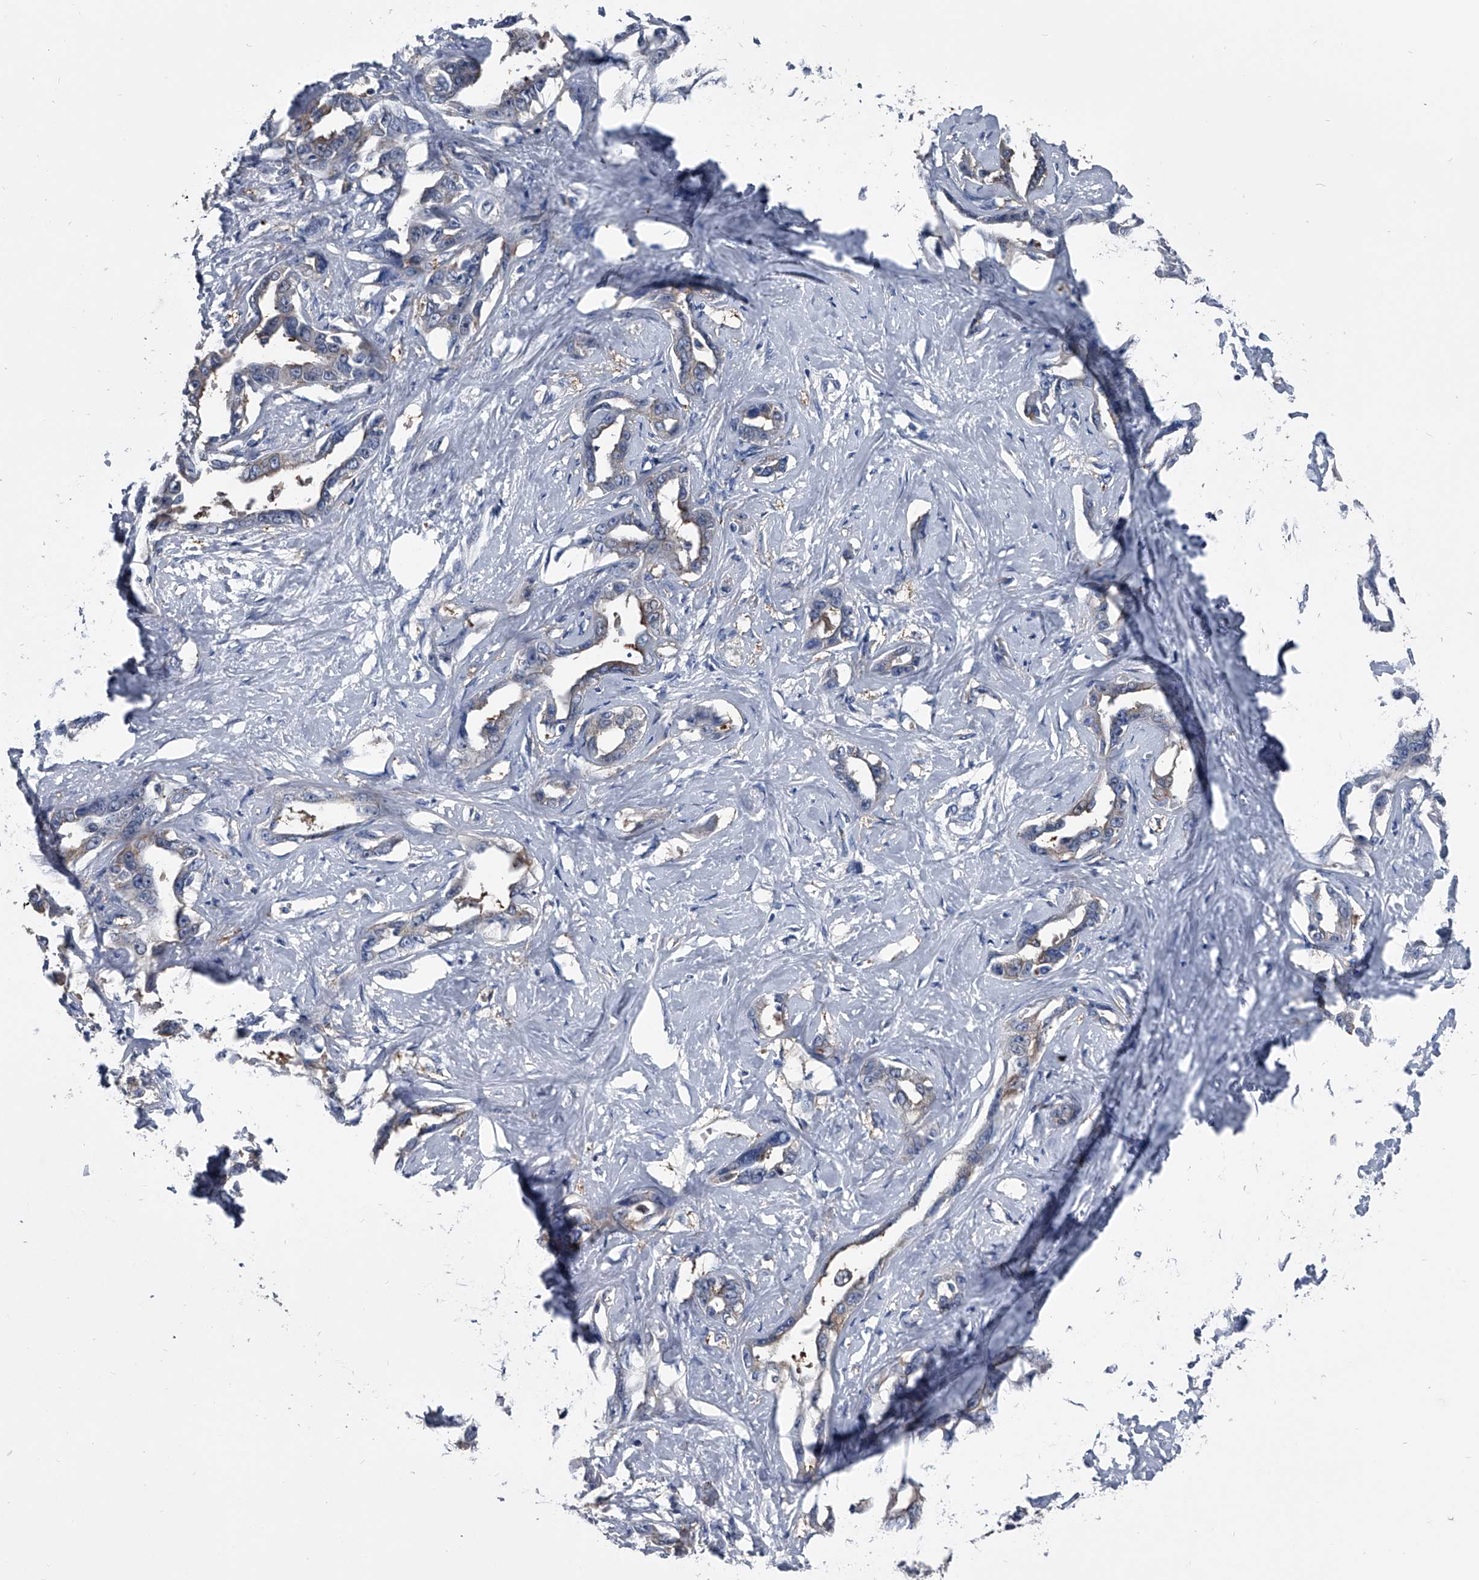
{"staining": {"intensity": "weak", "quantity": "25%-75%", "location": "cytoplasmic/membranous"}, "tissue": "liver cancer", "cell_type": "Tumor cells", "image_type": "cancer", "snomed": [{"axis": "morphology", "description": "Cholangiocarcinoma"}, {"axis": "topography", "description": "Liver"}], "caption": "Human cholangiocarcinoma (liver) stained with a brown dye reveals weak cytoplasmic/membranous positive expression in about 25%-75% of tumor cells.", "gene": "KIF13A", "patient": {"sex": "male", "age": 59}}